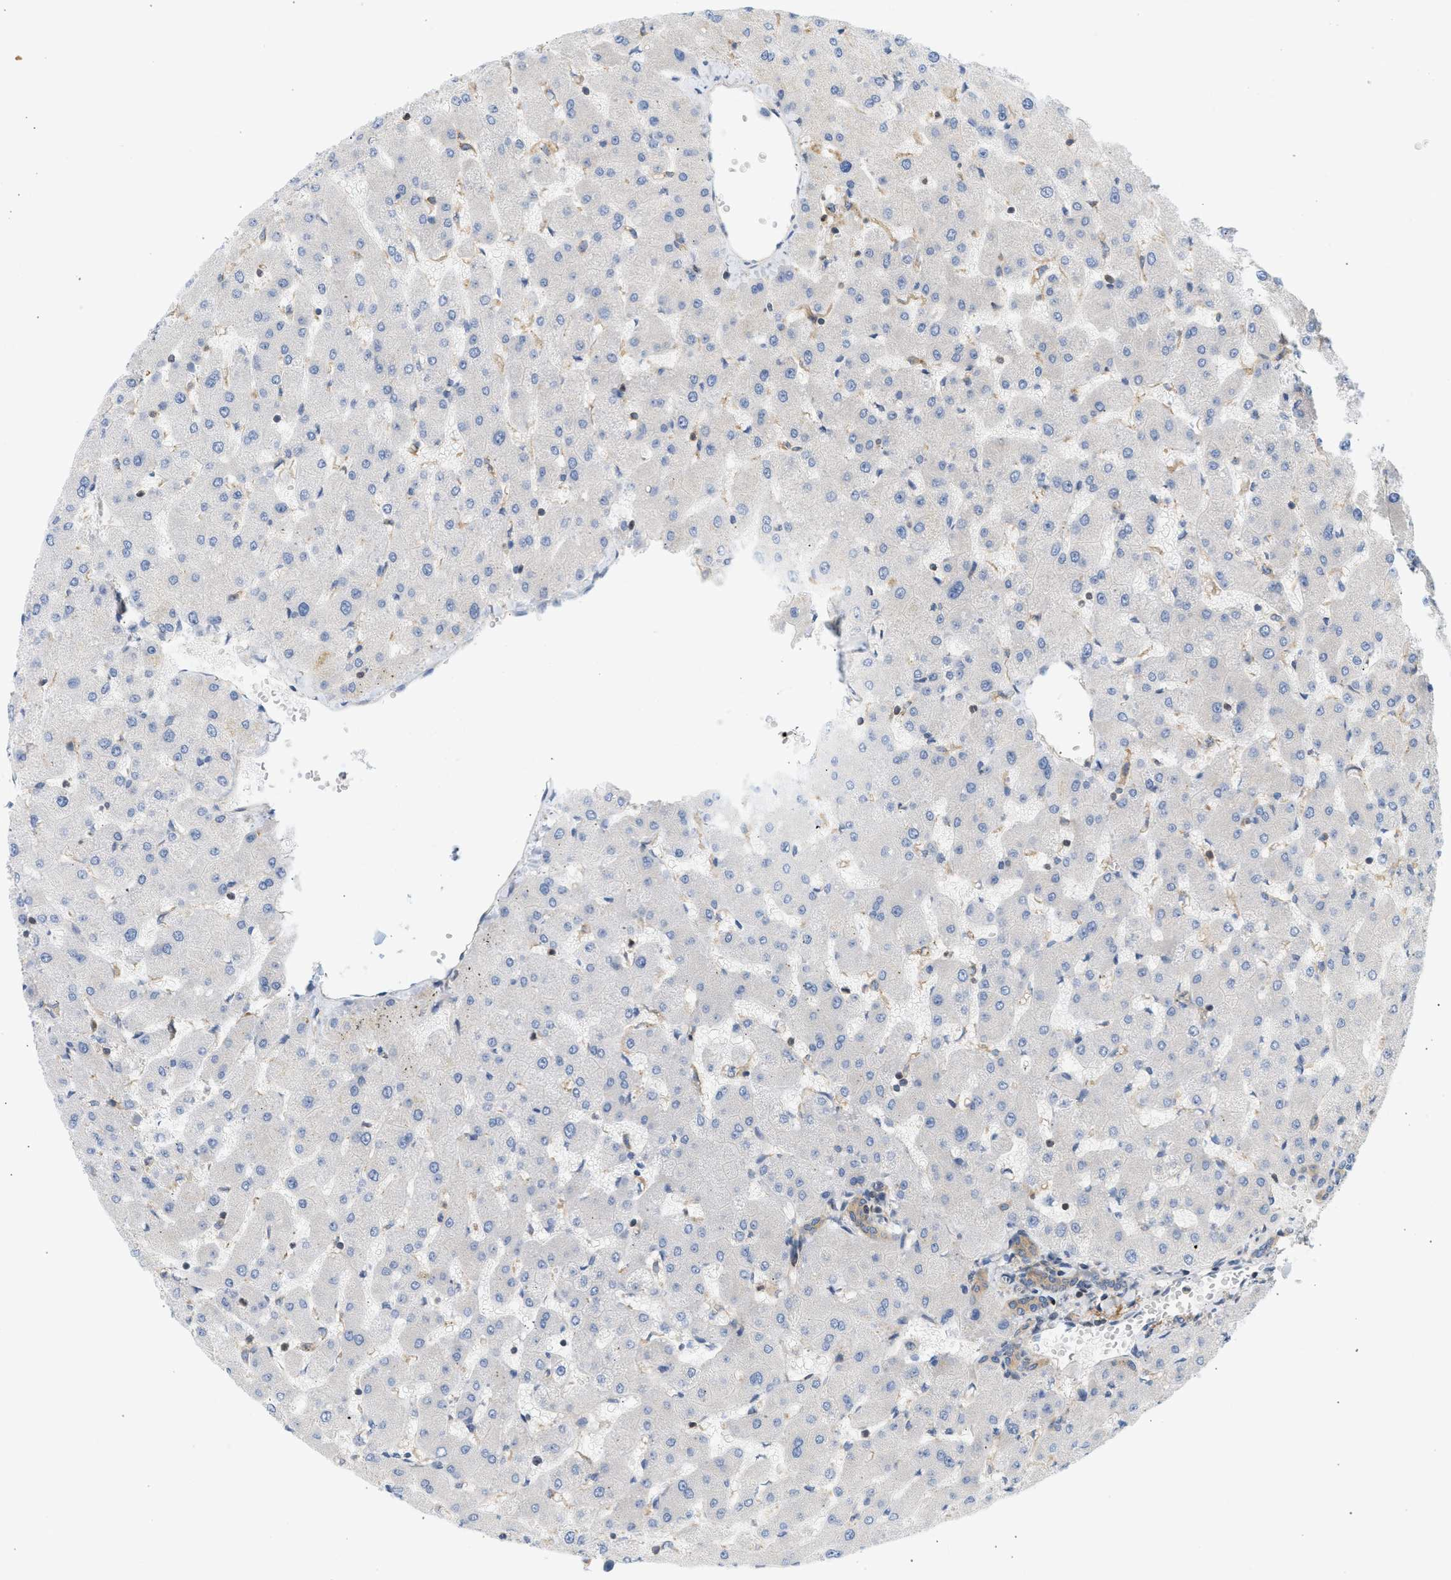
{"staining": {"intensity": "moderate", "quantity": ">75%", "location": "cytoplasmic/membranous"}, "tissue": "liver", "cell_type": "Cholangiocytes", "image_type": "normal", "snomed": [{"axis": "morphology", "description": "Normal tissue, NOS"}, {"axis": "topography", "description": "Liver"}], "caption": "Protein expression analysis of unremarkable human liver reveals moderate cytoplasmic/membranous staining in about >75% of cholangiocytes. The protein of interest is shown in brown color, while the nuclei are stained blue.", "gene": "STRN", "patient": {"sex": "female", "age": 63}}